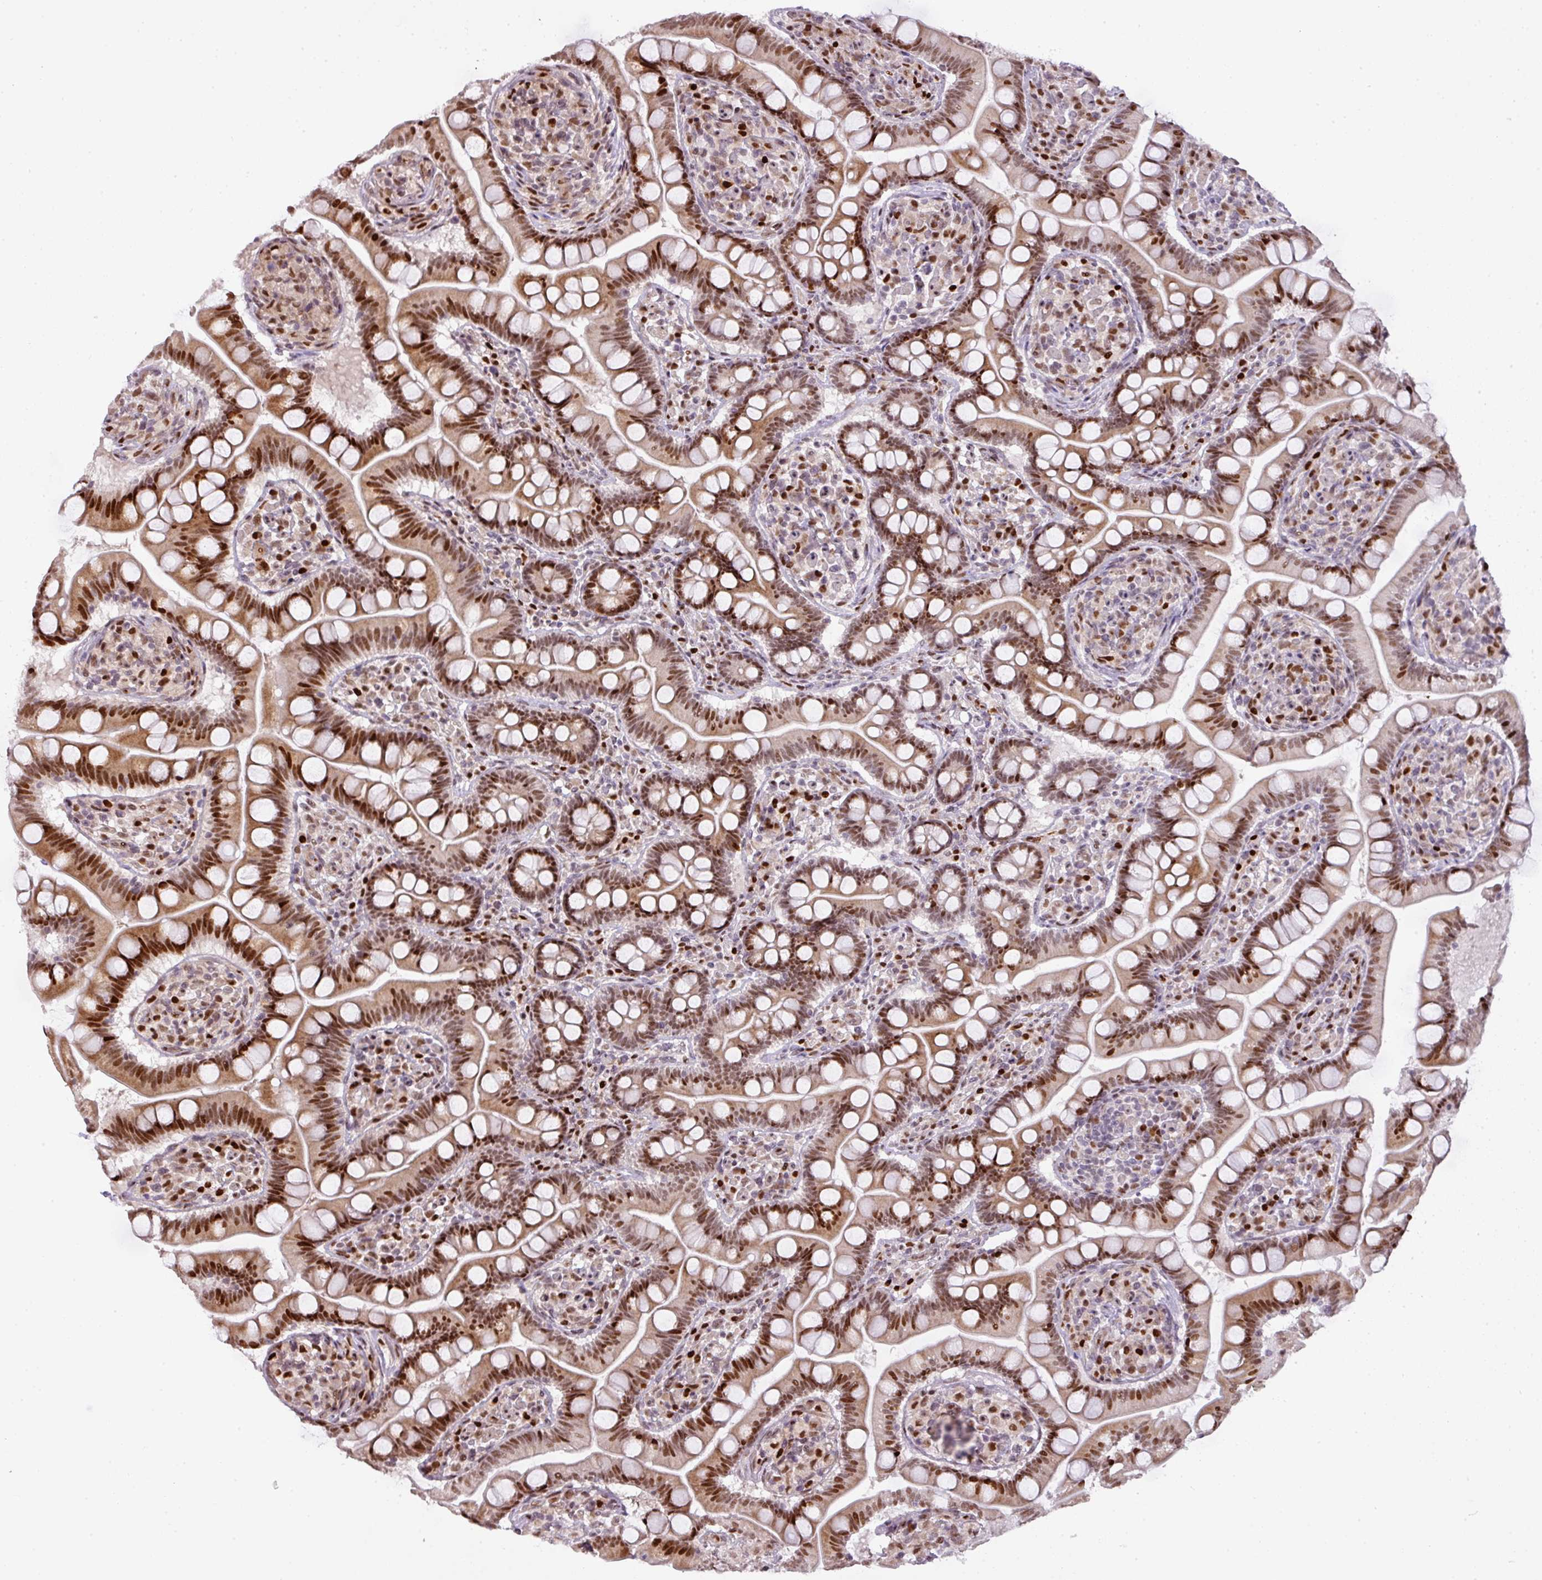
{"staining": {"intensity": "strong", "quantity": ">75%", "location": "cytoplasmic/membranous,nuclear"}, "tissue": "small intestine", "cell_type": "Glandular cells", "image_type": "normal", "snomed": [{"axis": "morphology", "description": "Normal tissue, NOS"}, {"axis": "topography", "description": "Small intestine"}], "caption": "A high-resolution image shows immunohistochemistry (IHC) staining of benign small intestine, which reveals strong cytoplasmic/membranous,nuclear expression in about >75% of glandular cells.", "gene": "MYSM1", "patient": {"sex": "female", "age": 64}}